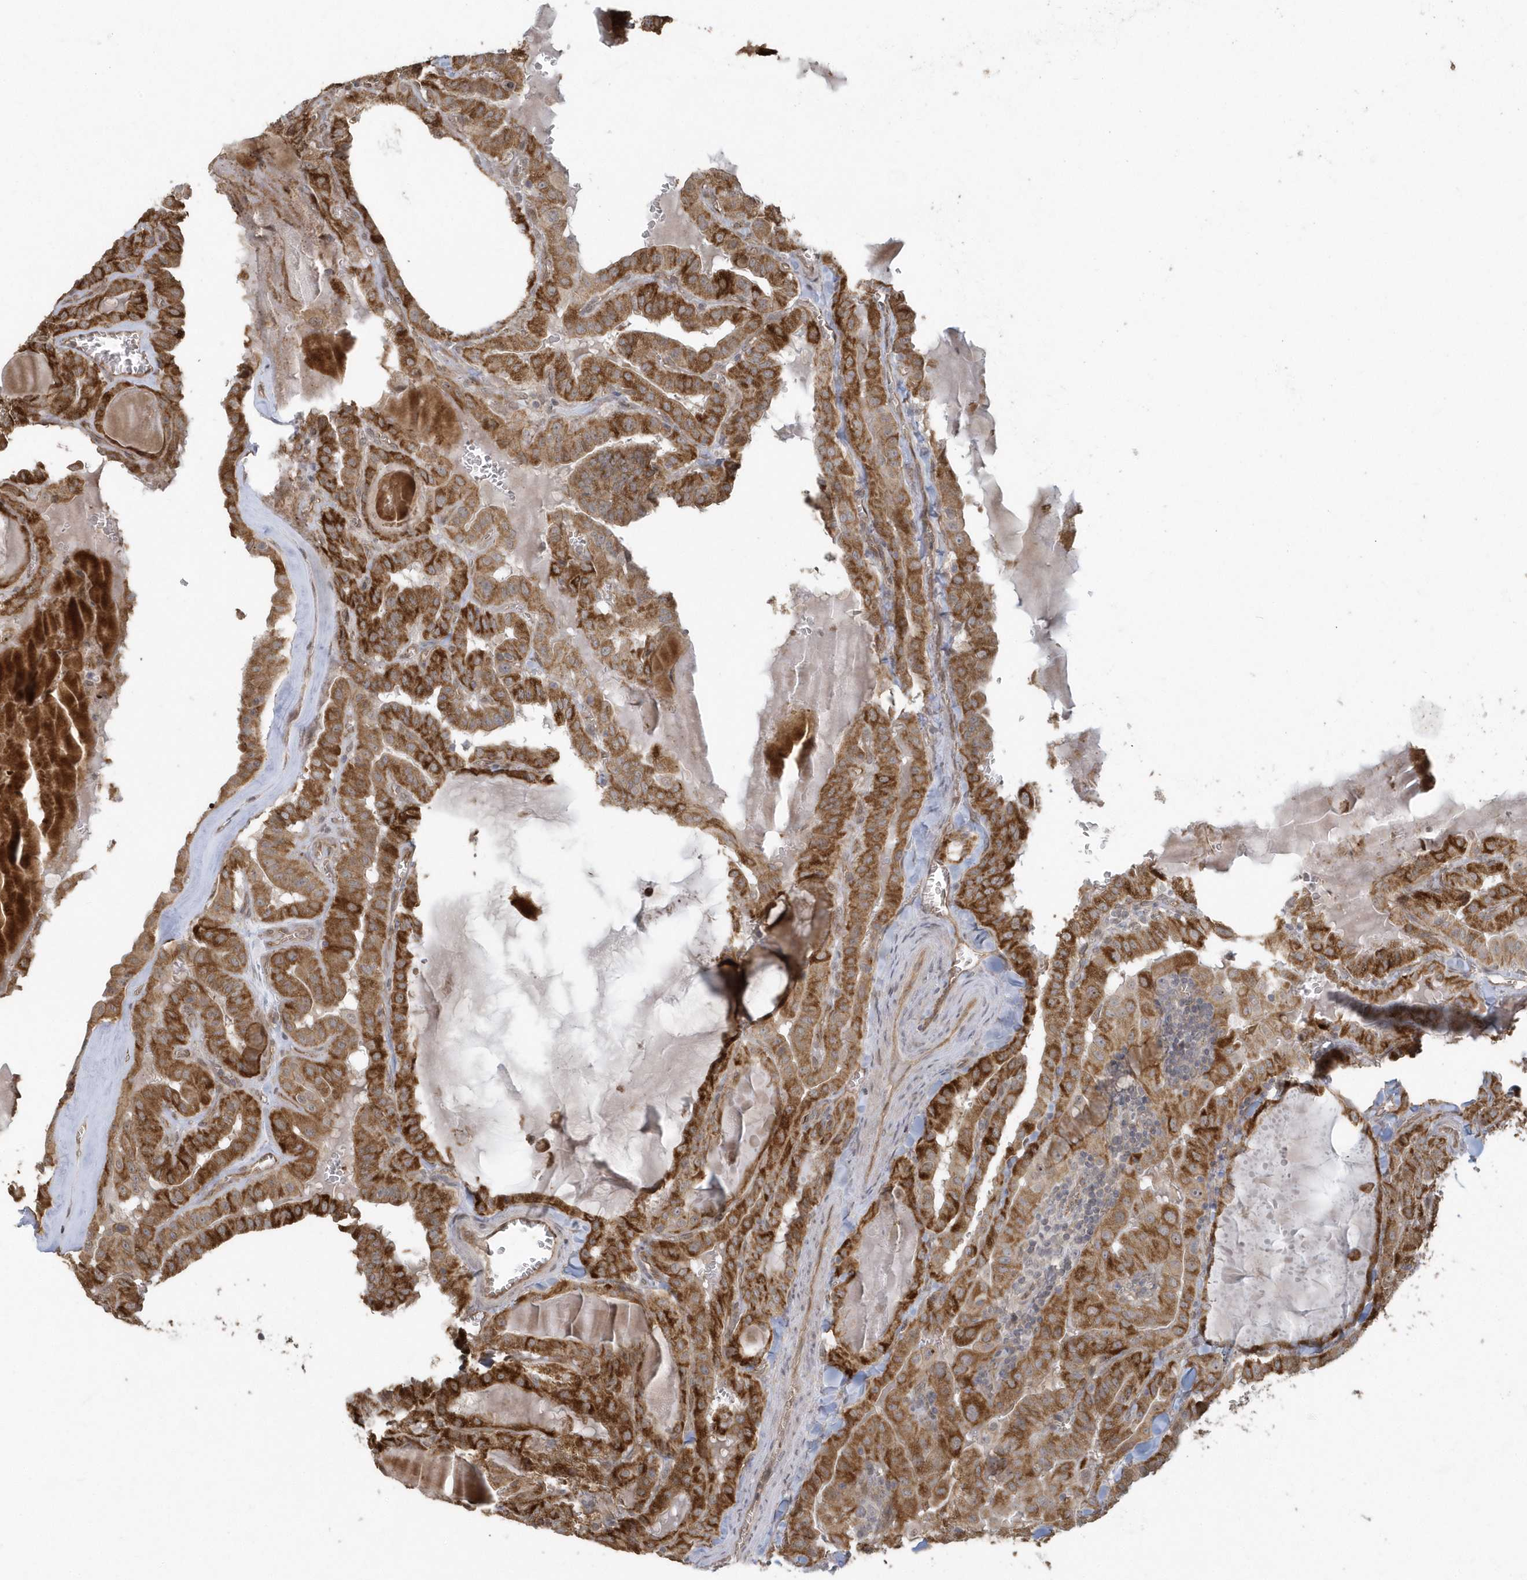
{"staining": {"intensity": "strong", "quantity": ">75%", "location": "cytoplasmic/membranous"}, "tissue": "thyroid cancer", "cell_type": "Tumor cells", "image_type": "cancer", "snomed": [{"axis": "morphology", "description": "Papillary adenocarcinoma, NOS"}, {"axis": "topography", "description": "Thyroid gland"}], "caption": "There is high levels of strong cytoplasmic/membranous staining in tumor cells of thyroid cancer, as demonstrated by immunohistochemical staining (brown color).", "gene": "HERPUD1", "patient": {"sex": "male", "age": 52}}